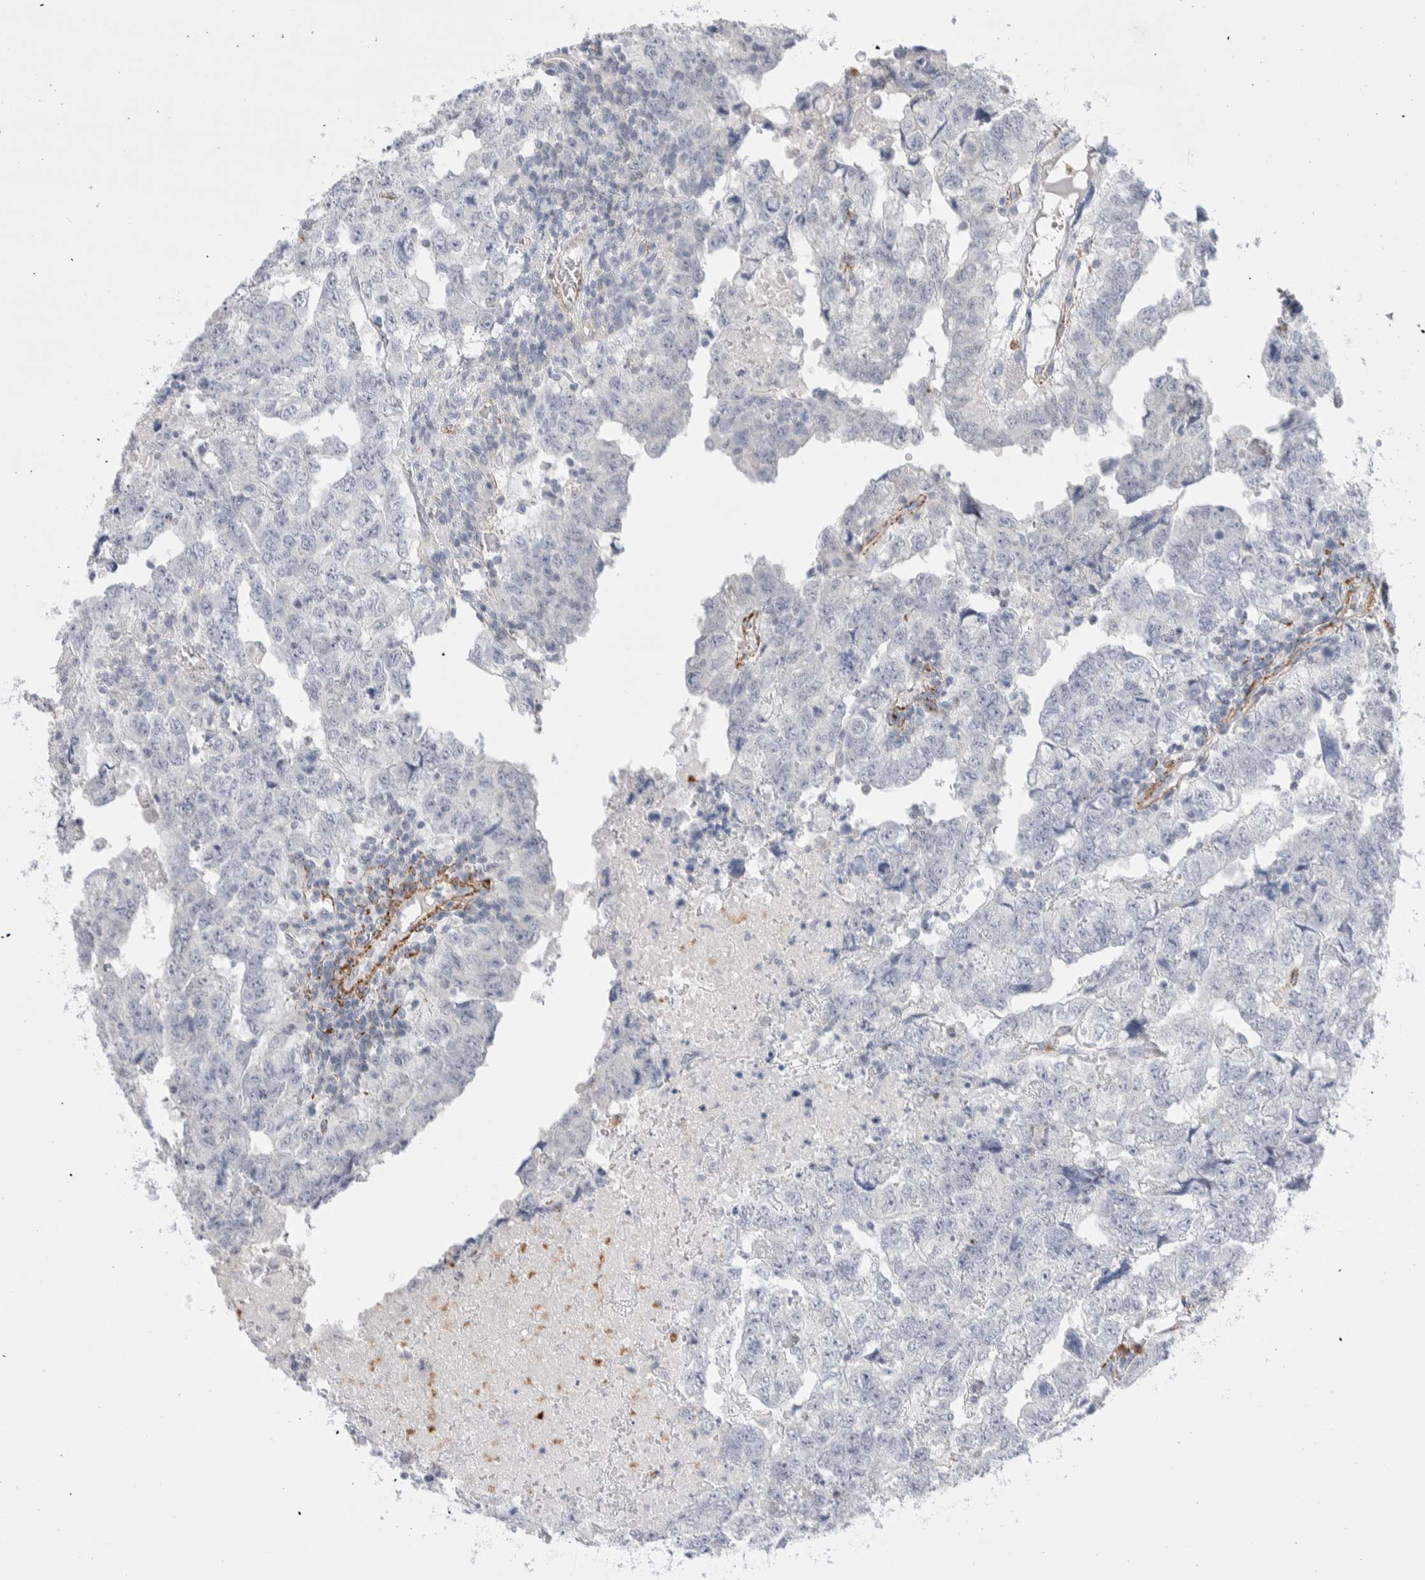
{"staining": {"intensity": "negative", "quantity": "none", "location": "none"}, "tissue": "testis cancer", "cell_type": "Tumor cells", "image_type": "cancer", "snomed": [{"axis": "morphology", "description": "Carcinoma, Embryonal, NOS"}, {"axis": "topography", "description": "Testis"}], "caption": "A micrograph of human embryonal carcinoma (testis) is negative for staining in tumor cells.", "gene": "SEPTIN4", "patient": {"sex": "male", "age": 36}}